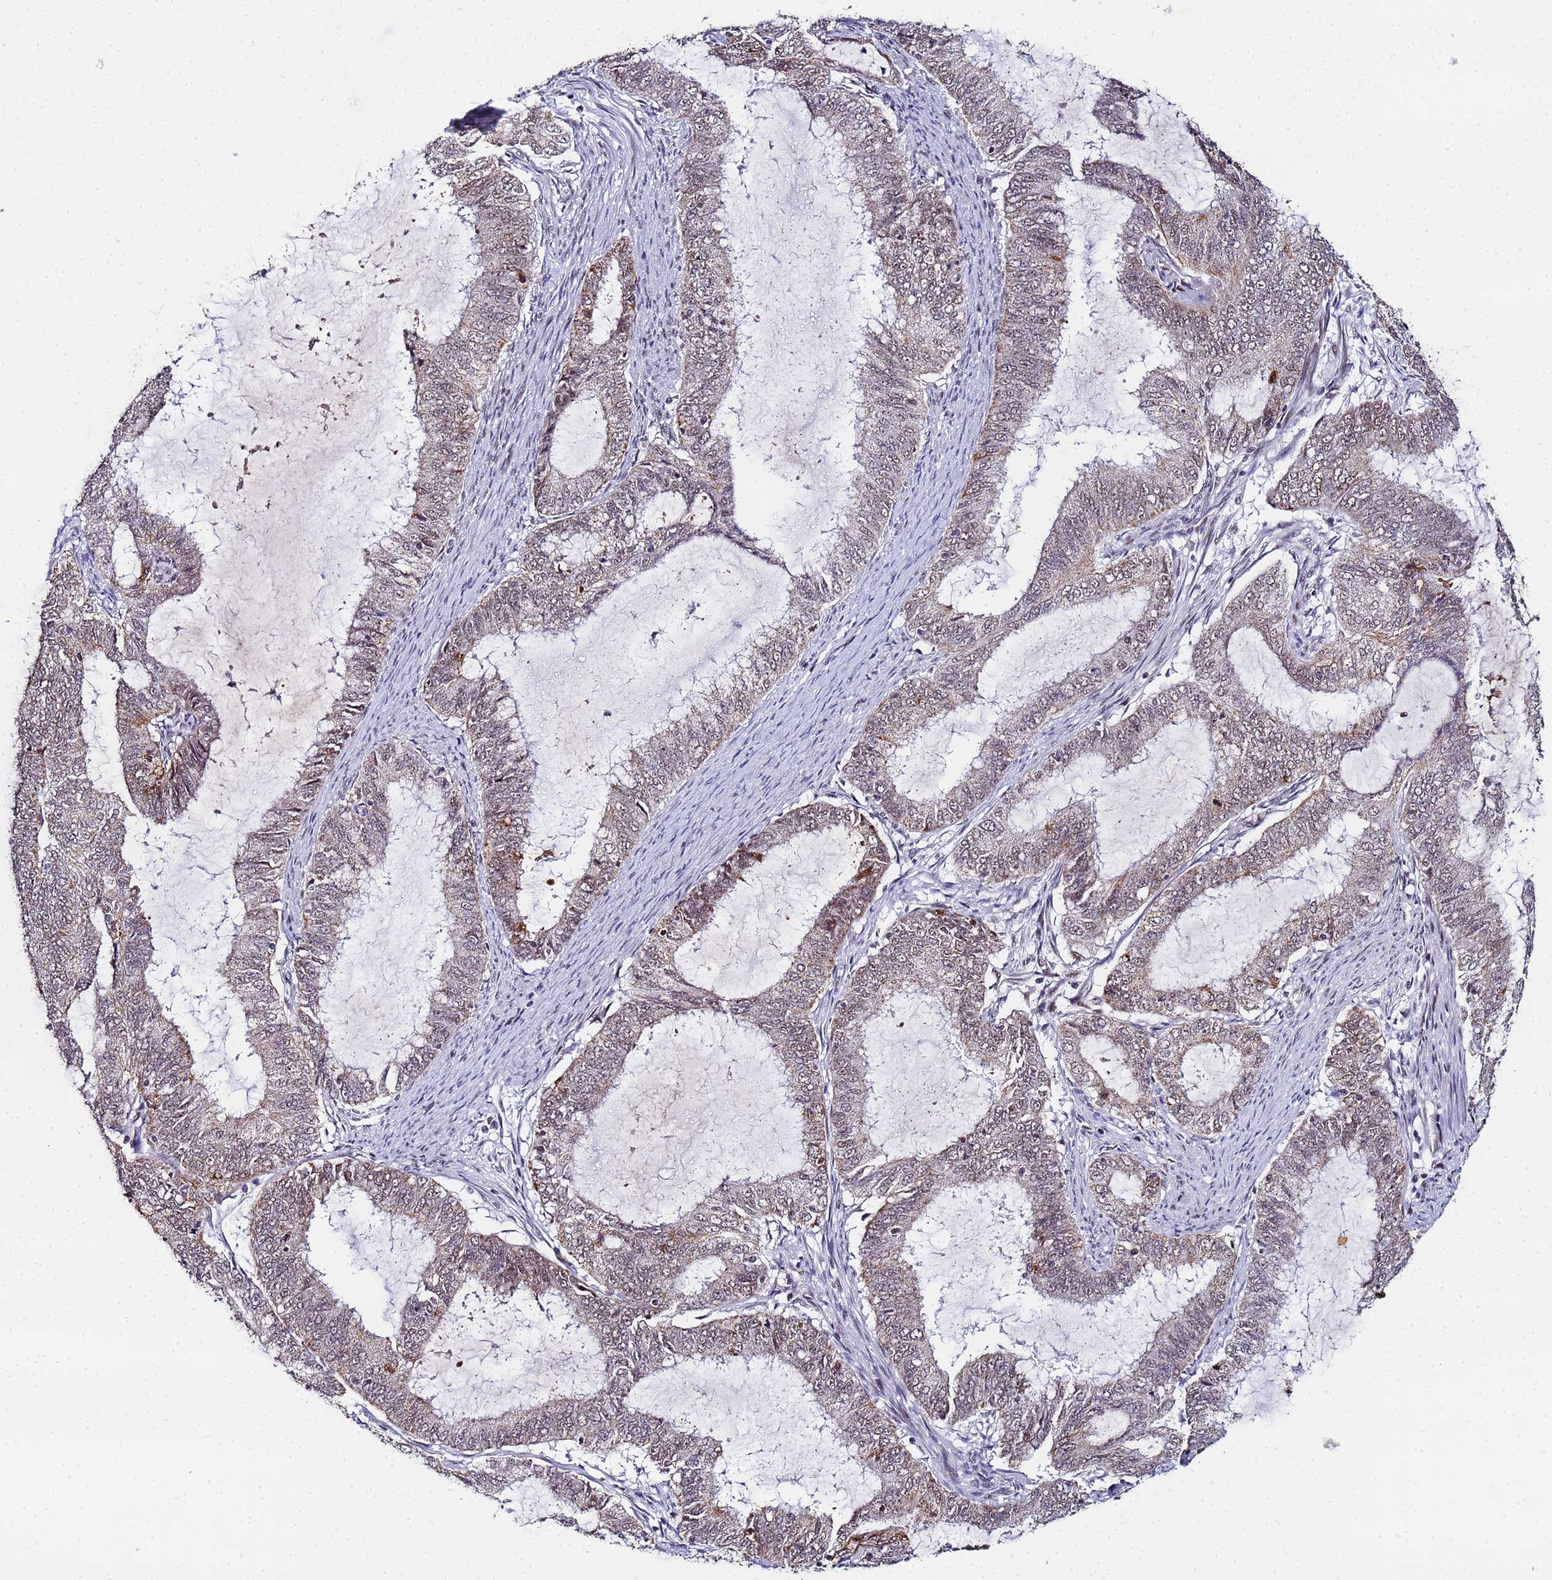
{"staining": {"intensity": "weak", "quantity": ">75%", "location": "cytoplasmic/membranous"}, "tissue": "endometrial cancer", "cell_type": "Tumor cells", "image_type": "cancer", "snomed": [{"axis": "morphology", "description": "Adenocarcinoma, NOS"}, {"axis": "topography", "description": "Endometrium"}], "caption": "High-power microscopy captured an immunohistochemistry histopathology image of endometrial cancer (adenocarcinoma), revealing weak cytoplasmic/membranous expression in approximately >75% of tumor cells.", "gene": "CKMT1A", "patient": {"sex": "female", "age": 51}}